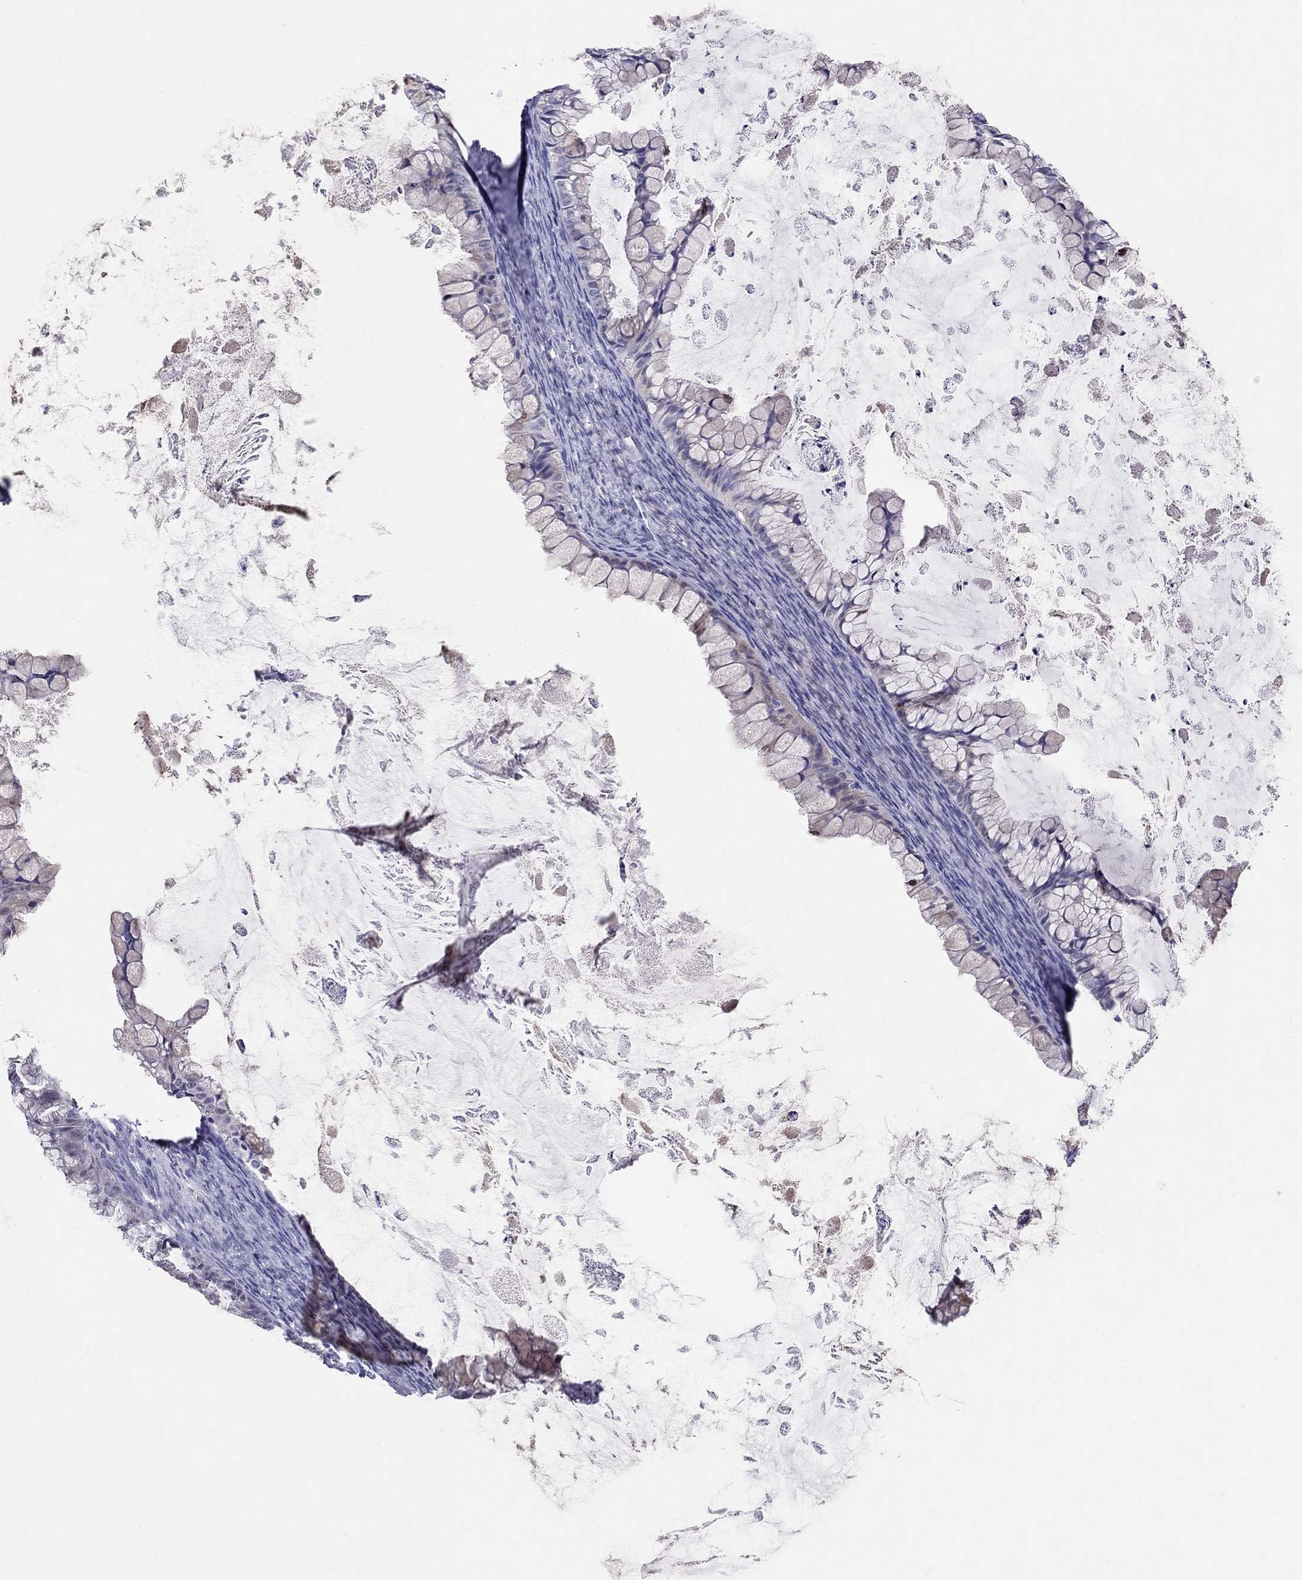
{"staining": {"intensity": "negative", "quantity": "none", "location": "none"}, "tissue": "ovarian cancer", "cell_type": "Tumor cells", "image_type": "cancer", "snomed": [{"axis": "morphology", "description": "Cystadenocarcinoma, mucinous, NOS"}, {"axis": "topography", "description": "Ovary"}], "caption": "Immunohistochemistry (IHC) of human mucinous cystadenocarcinoma (ovarian) exhibits no expression in tumor cells.", "gene": "MYO3B", "patient": {"sex": "female", "age": 35}}